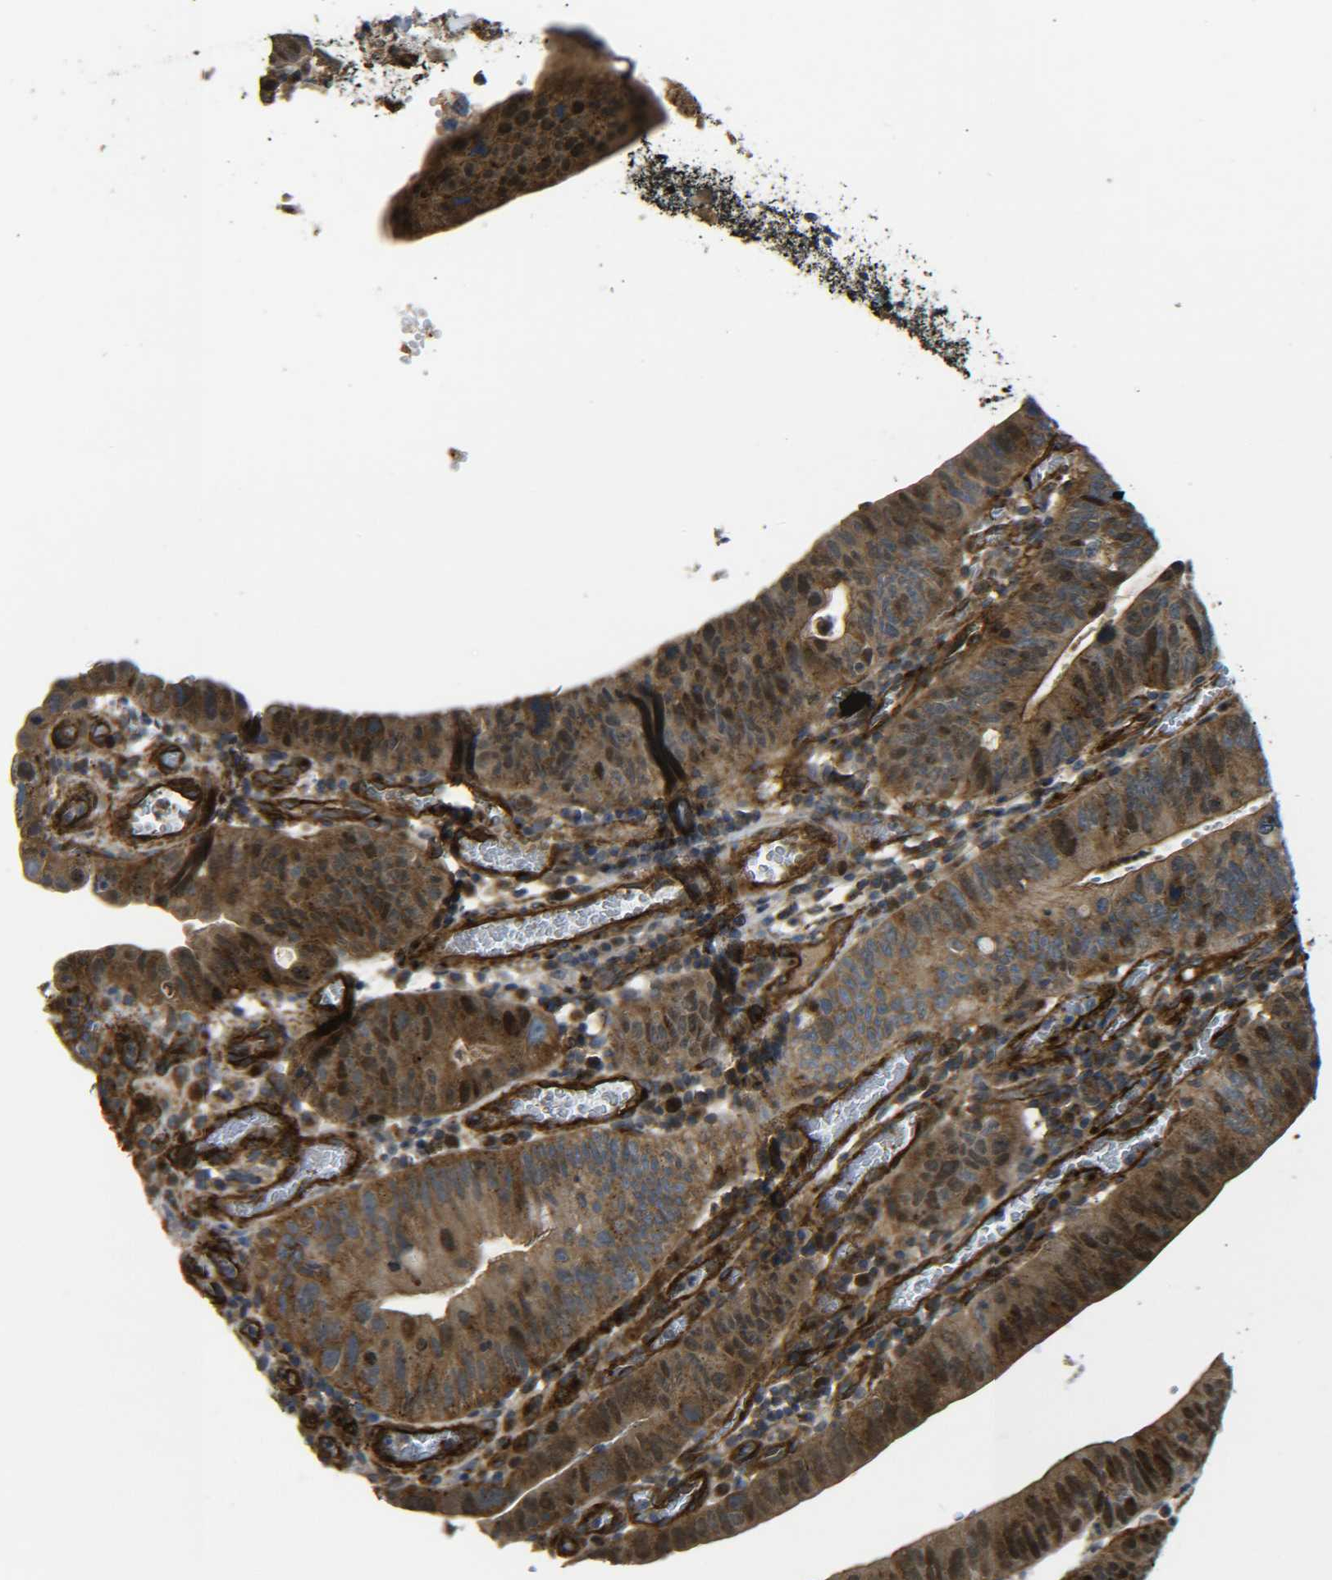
{"staining": {"intensity": "strong", "quantity": ">75%", "location": "cytoplasmic/membranous,nuclear"}, "tissue": "stomach cancer", "cell_type": "Tumor cells", "image_type": "cancer", "snomed": [{"axis": "morphology", "description": "Adenocarcinoma, NOS"}, {"axis": "topography", "description": "Stomach"}], "caption": "IHC (DAB) staining of human stomach adenocarcinoma reveals strong cytoplasmic/membranous and nuclear protein positivity in about >75% of tumor cells.", "gene": "ECE1", "patient": {"sex": "male", "age": 59}}